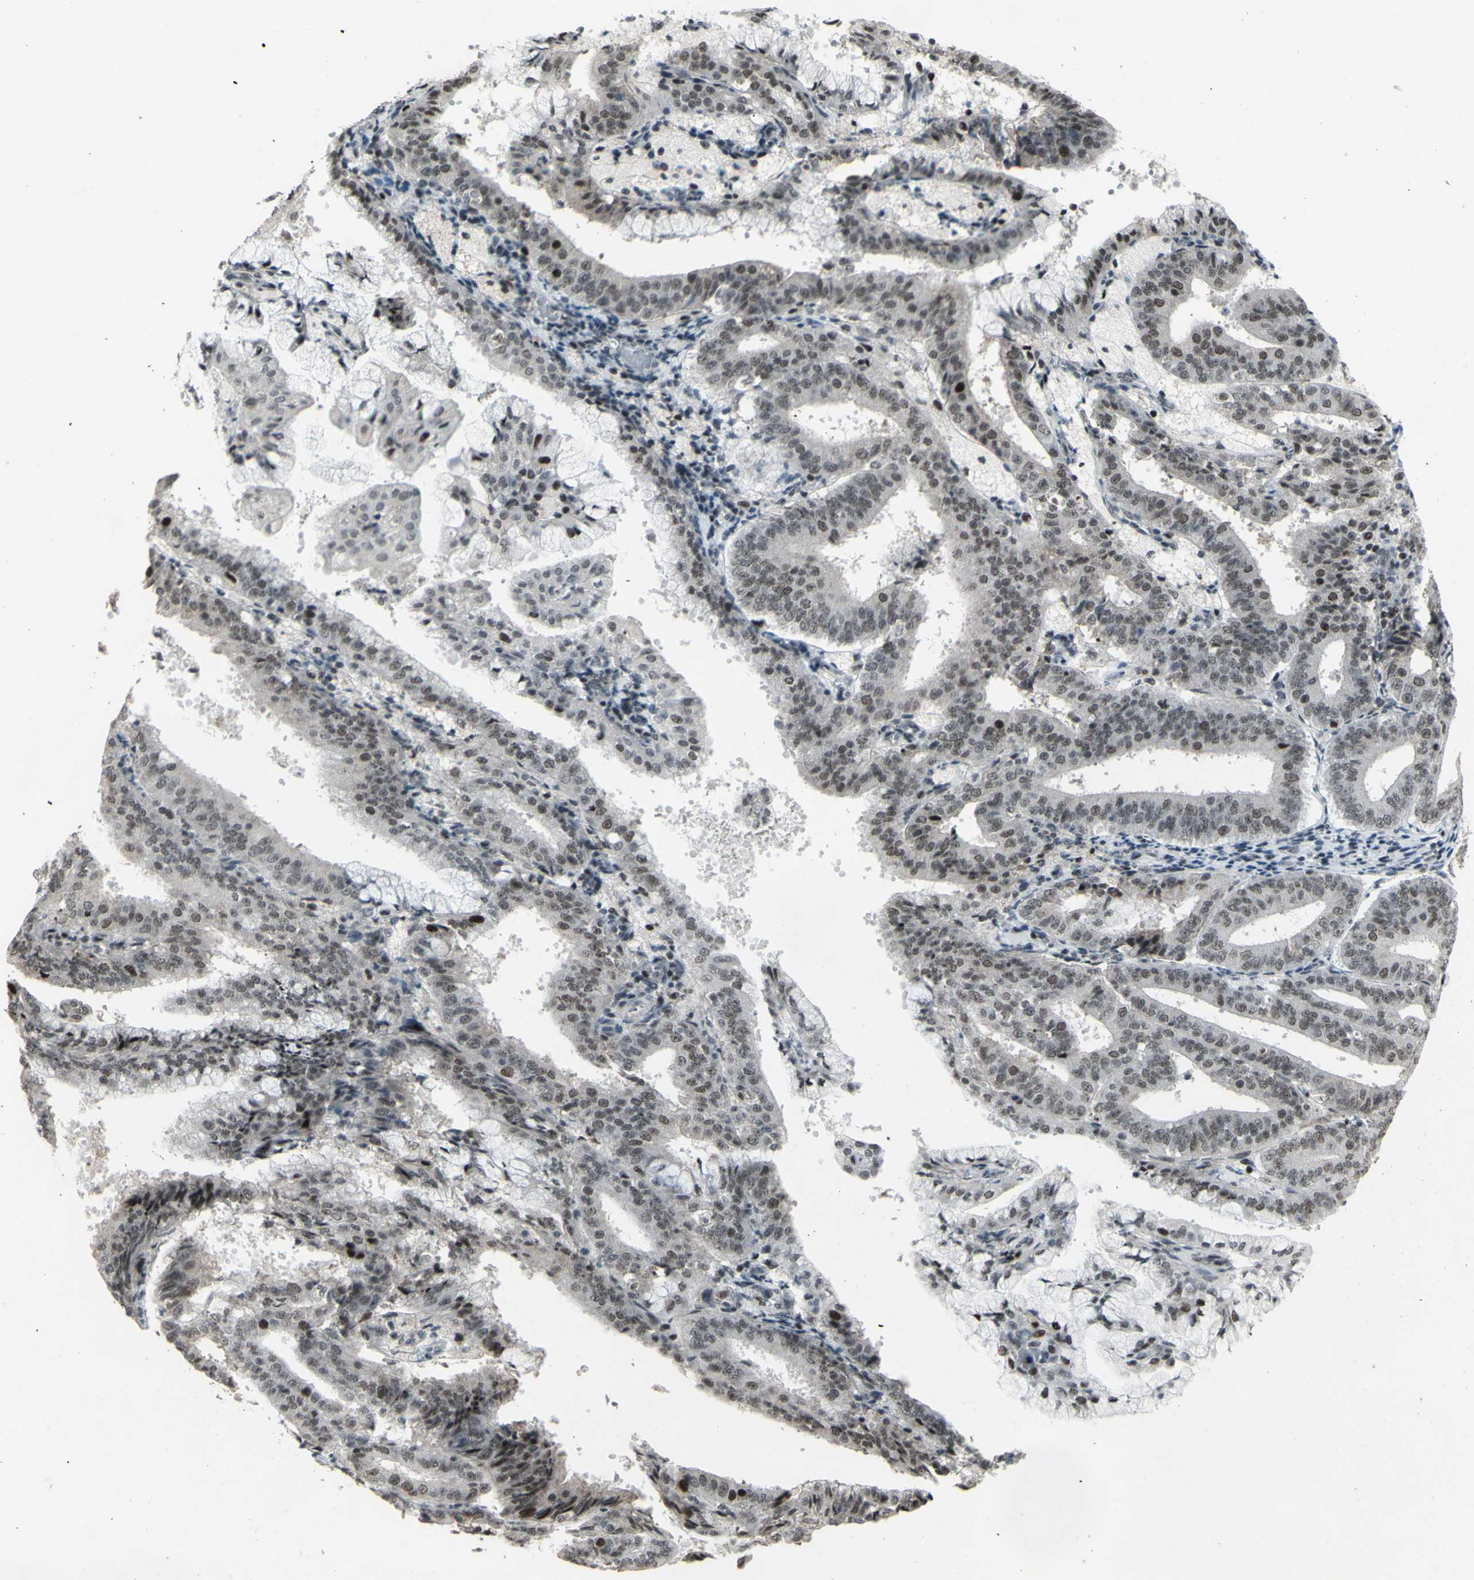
{"staining": {"intensity": "weak", "quantity": "<25%", "location": "nuclear"}, "tissue": "endometrial cancer", "cell_type": "Tumor cells", "image_type": "cancer", "snomed": [{"axis": "morphology", "description": "Adenocarcinoma, NOS"}, {"axis": "topography", "description": "Endometrium"}], "caption": "Micrograph shows no significant protein expression in tumor cells of adenocarcinoma (endometrial).", "gene": "SUPT6H", "patient": {"sex": "female", "age": 63}}